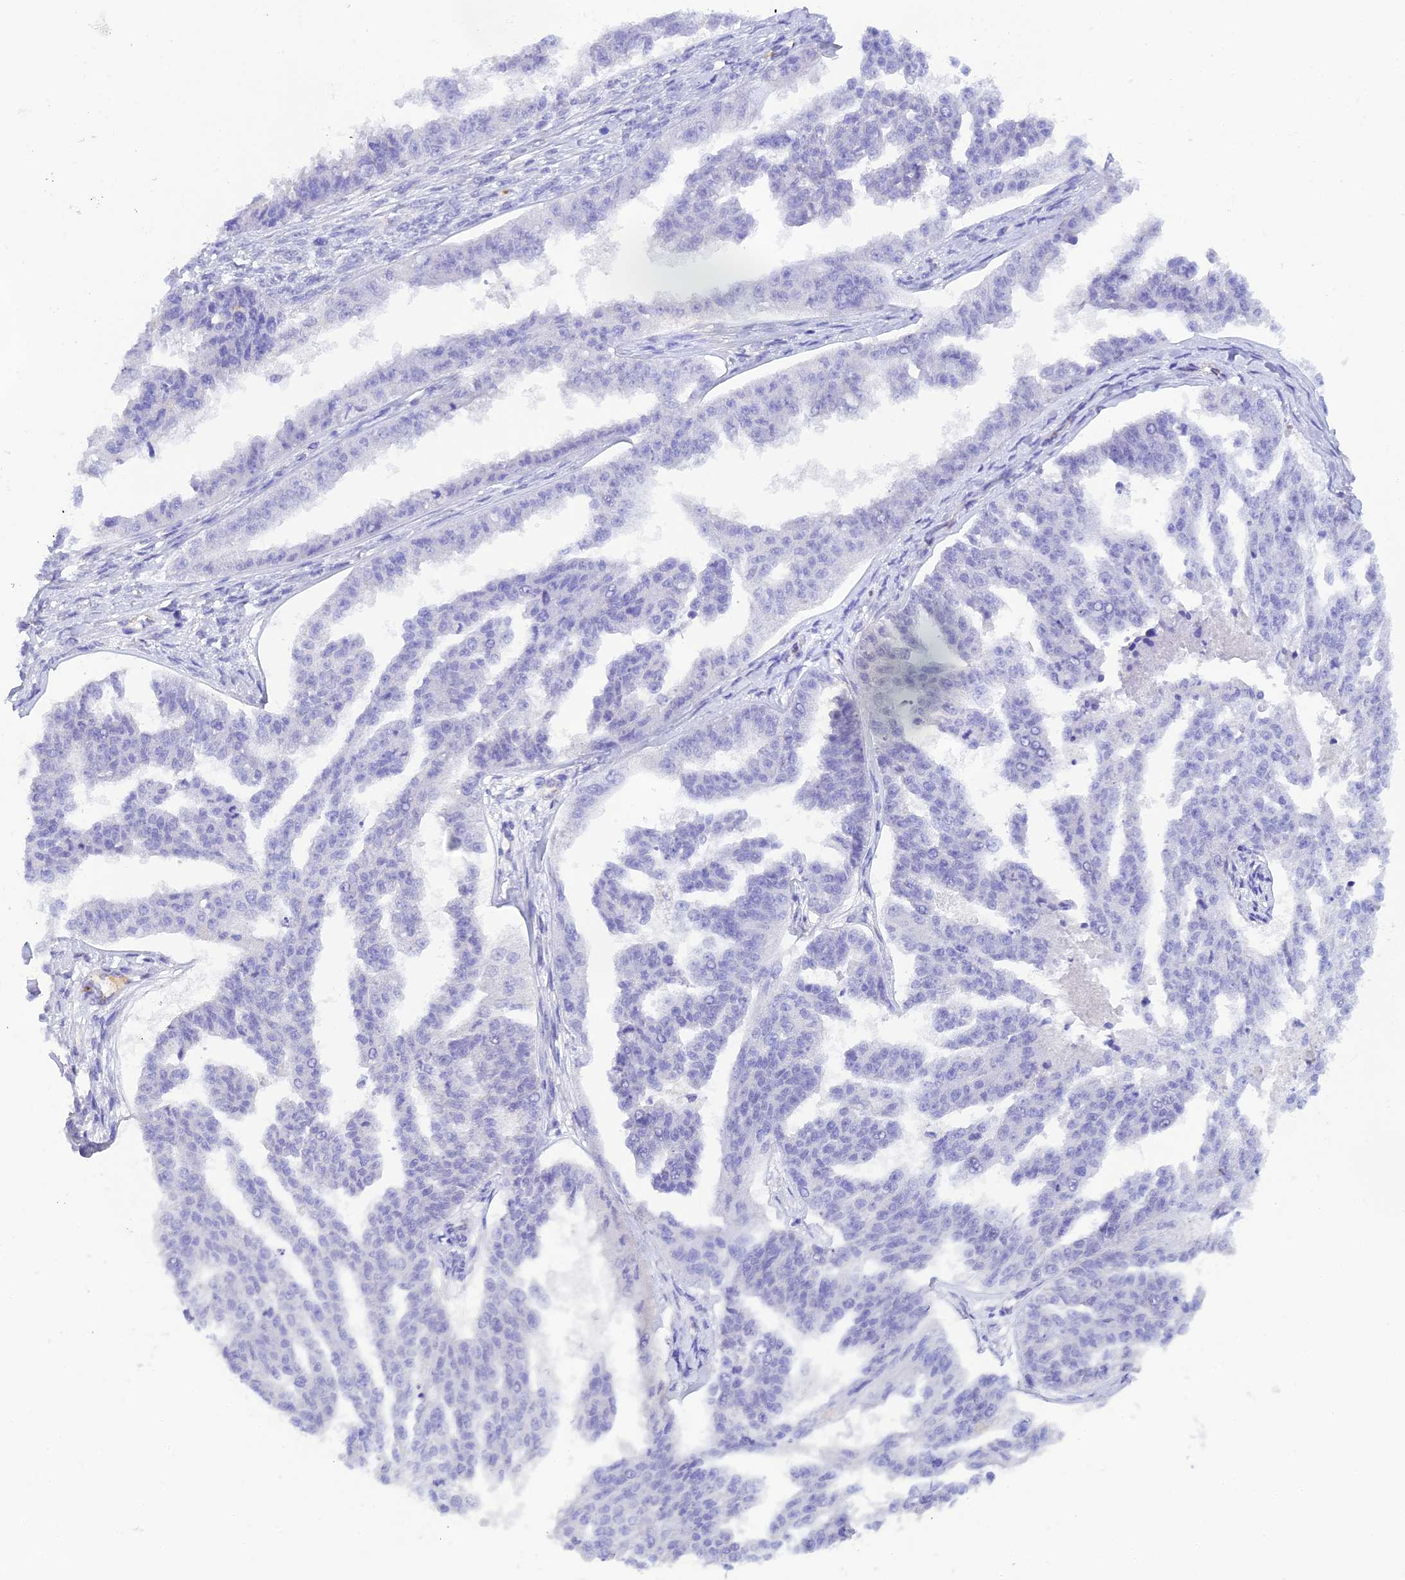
{"staining": {"intensity": "negative", "quantity": "none", "location": "none"}, "tissue": "ovarian cancer", "cell_type": "Tumor cells", "image_type": "cancer", "snomed": [{"axis": "morphology", "description": "Cystadenocarcinoma, serous, NOS"}, {"axis": "topography", "description": "Ovary"}], "caption": "Serous cystadenocarcinoma (ovarian) was stained to show a protein in brown. There is no significant staining in tumor cells. (DAB IHC, high magnification).", "gene": "HDHD2", "patient": {"sex": "female", "age": 58}}